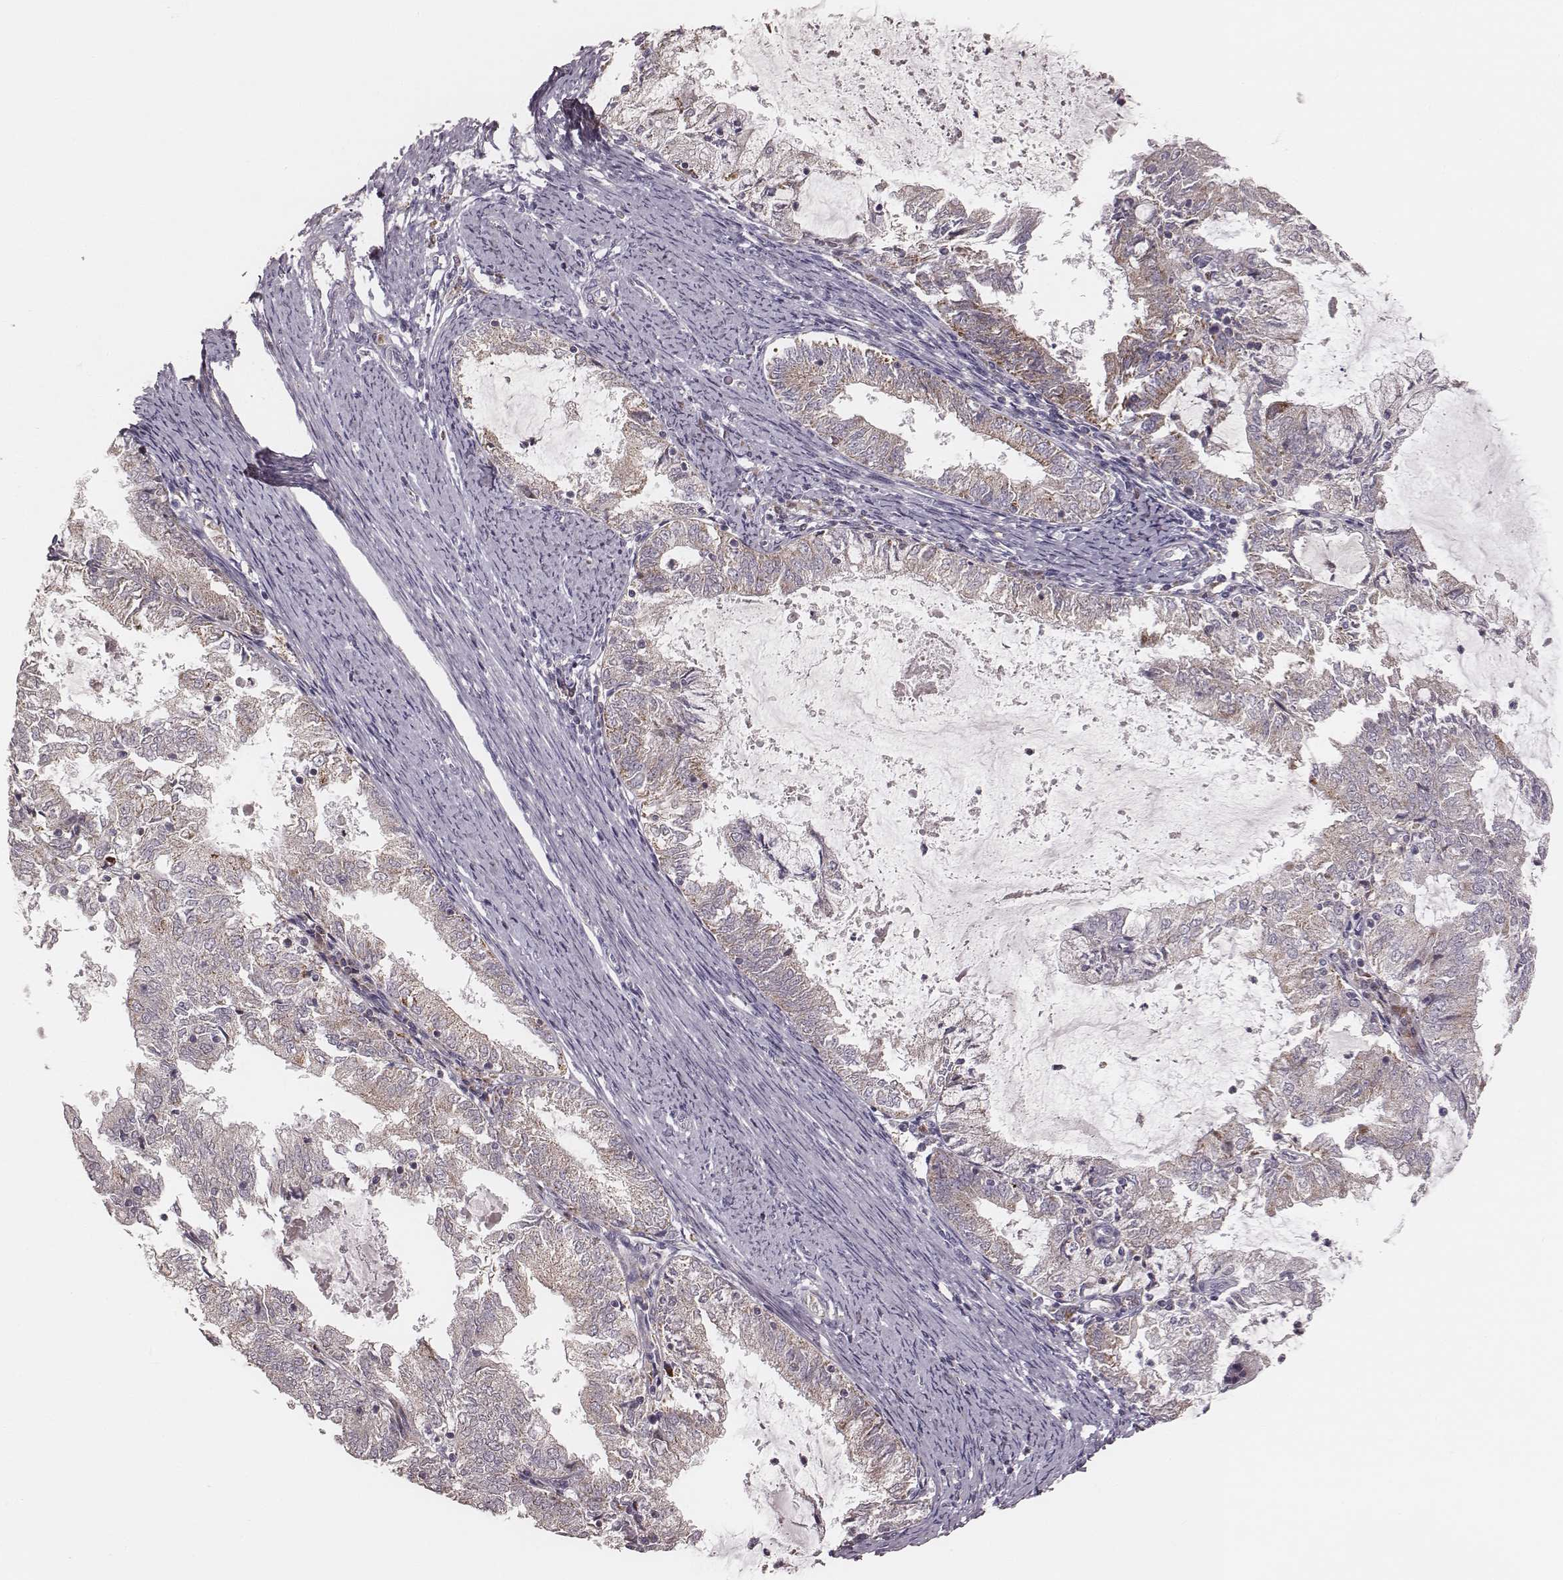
{"staining": {"intensity": "moderate", "quantity": ">75%", "location": "cytoplasmic/membranous"}, "tissue": "endometrial cancer", "cell_type": "Tumor cells", "image_type": "cancer", "snomed": [{"axis": "morphology", "description": "Adenocarcinoma, NOS"}, {"axis": "topography", "description": "Endometrium"}], "caption": "Immunohistochemistry (IHC) histopathology image of human endometrial cancer (adenocarcinoma) stained for a protein (brown), which demonstrates medium levels of moderate cytoplasmic/membranous expression in approximately >75% of tumor cells.", "gene": "TUFM", "patient": {"sex": "female", "age": 57}}